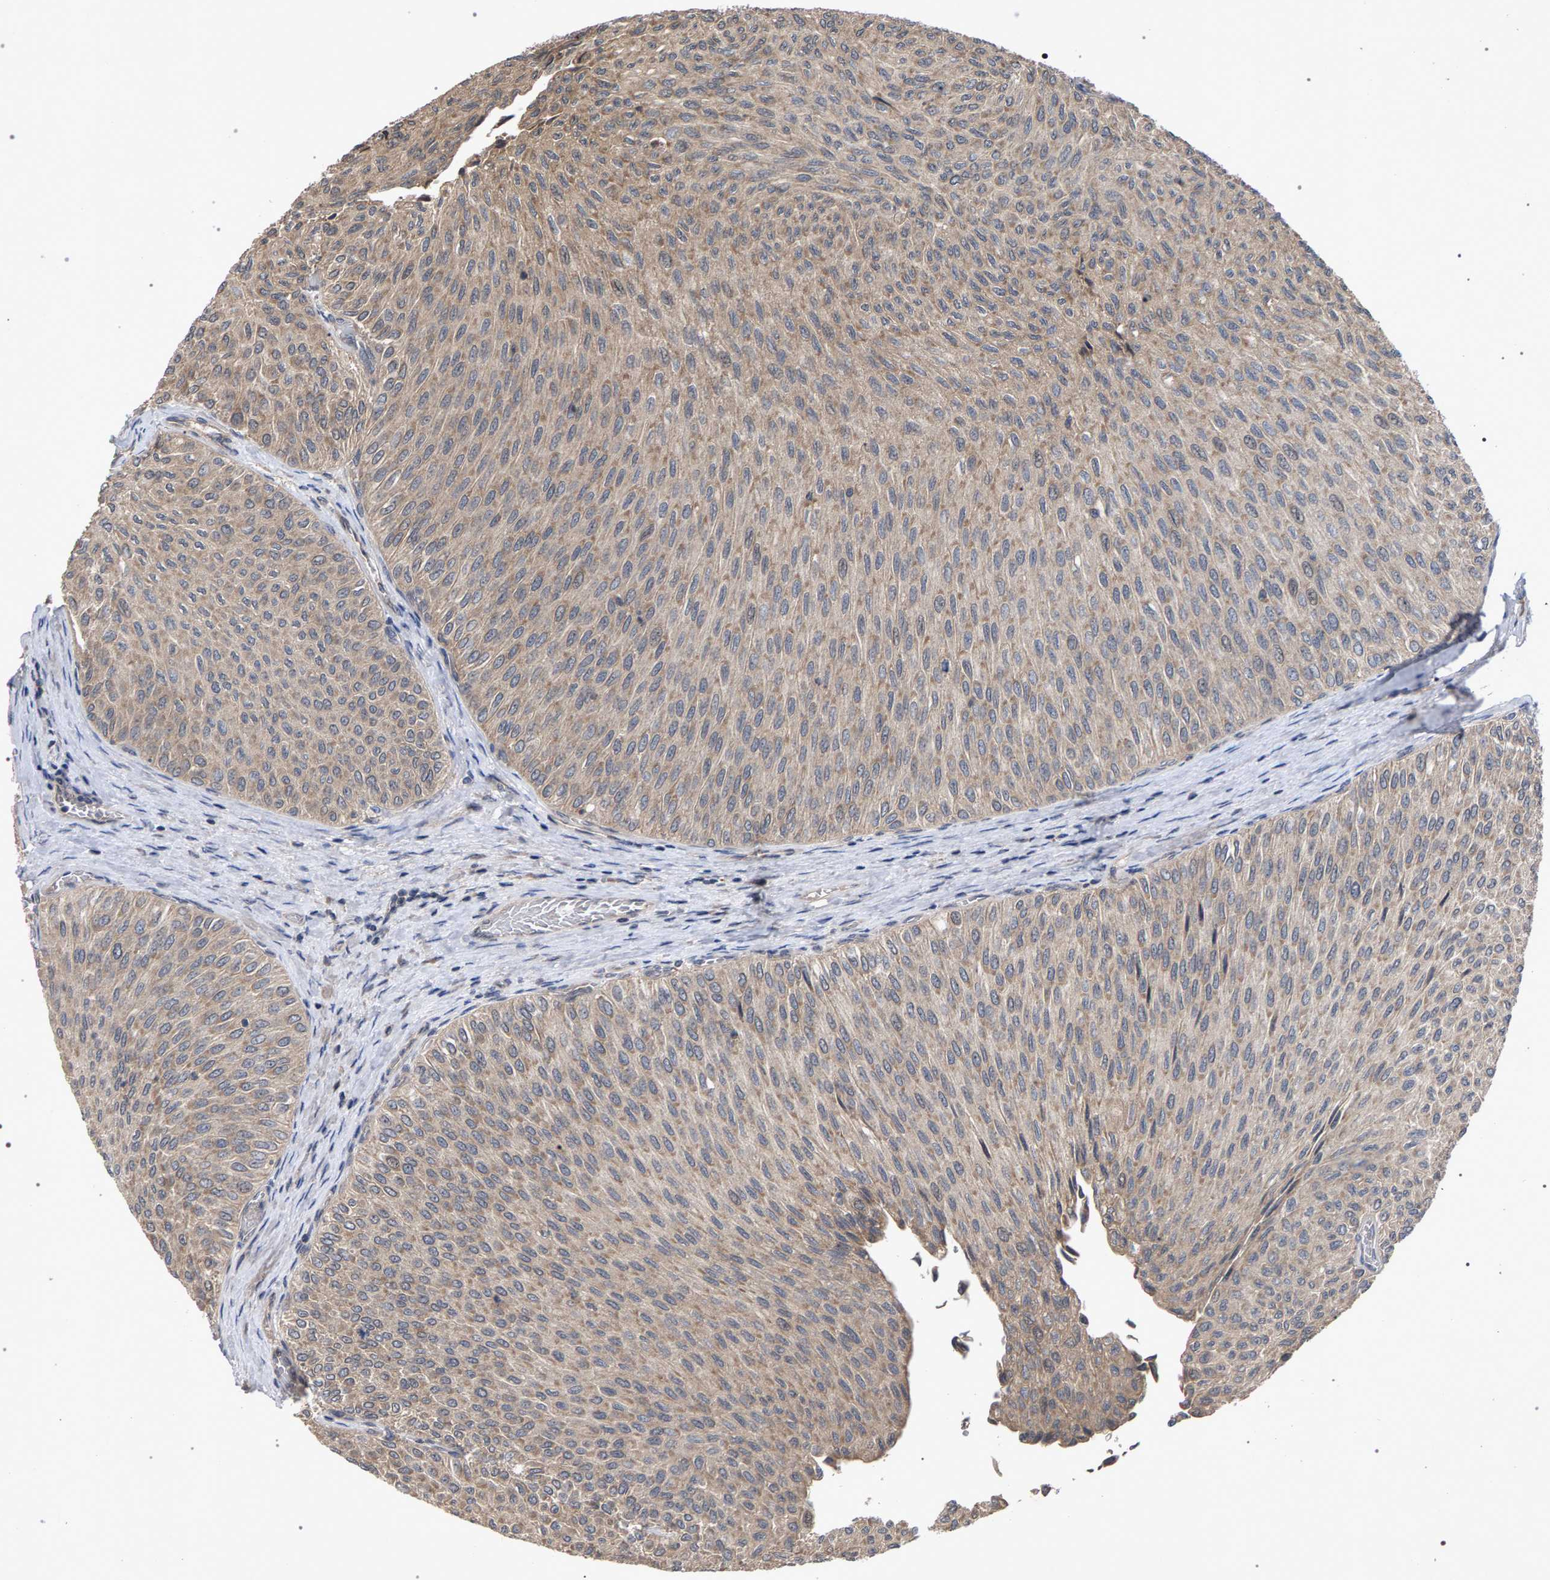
{"staining": {"intensity": "weak", "quantity": ">75%", "location": "cytoplasmic/membranous"}, "tissue": "urothelial cancer", "cell_type": "Tumor cells", "image_type": "cancer", "snomed": [{"axis": "morphology", "description": "Urothelial carcinoma, Low grade"}, {"axis": "topography", "description": "Urinary bladder"}], "caption": "The micrograph reveals staining of urothelial cancer, revealing weak cytoplasmic/membranous protein staining (brown color) within tumor cells. (brown staining indicates protein expression, while blue staining denotes nuclei).", "gene": "SLC4A4", "patient": {"sex": "male", "age": 78}}